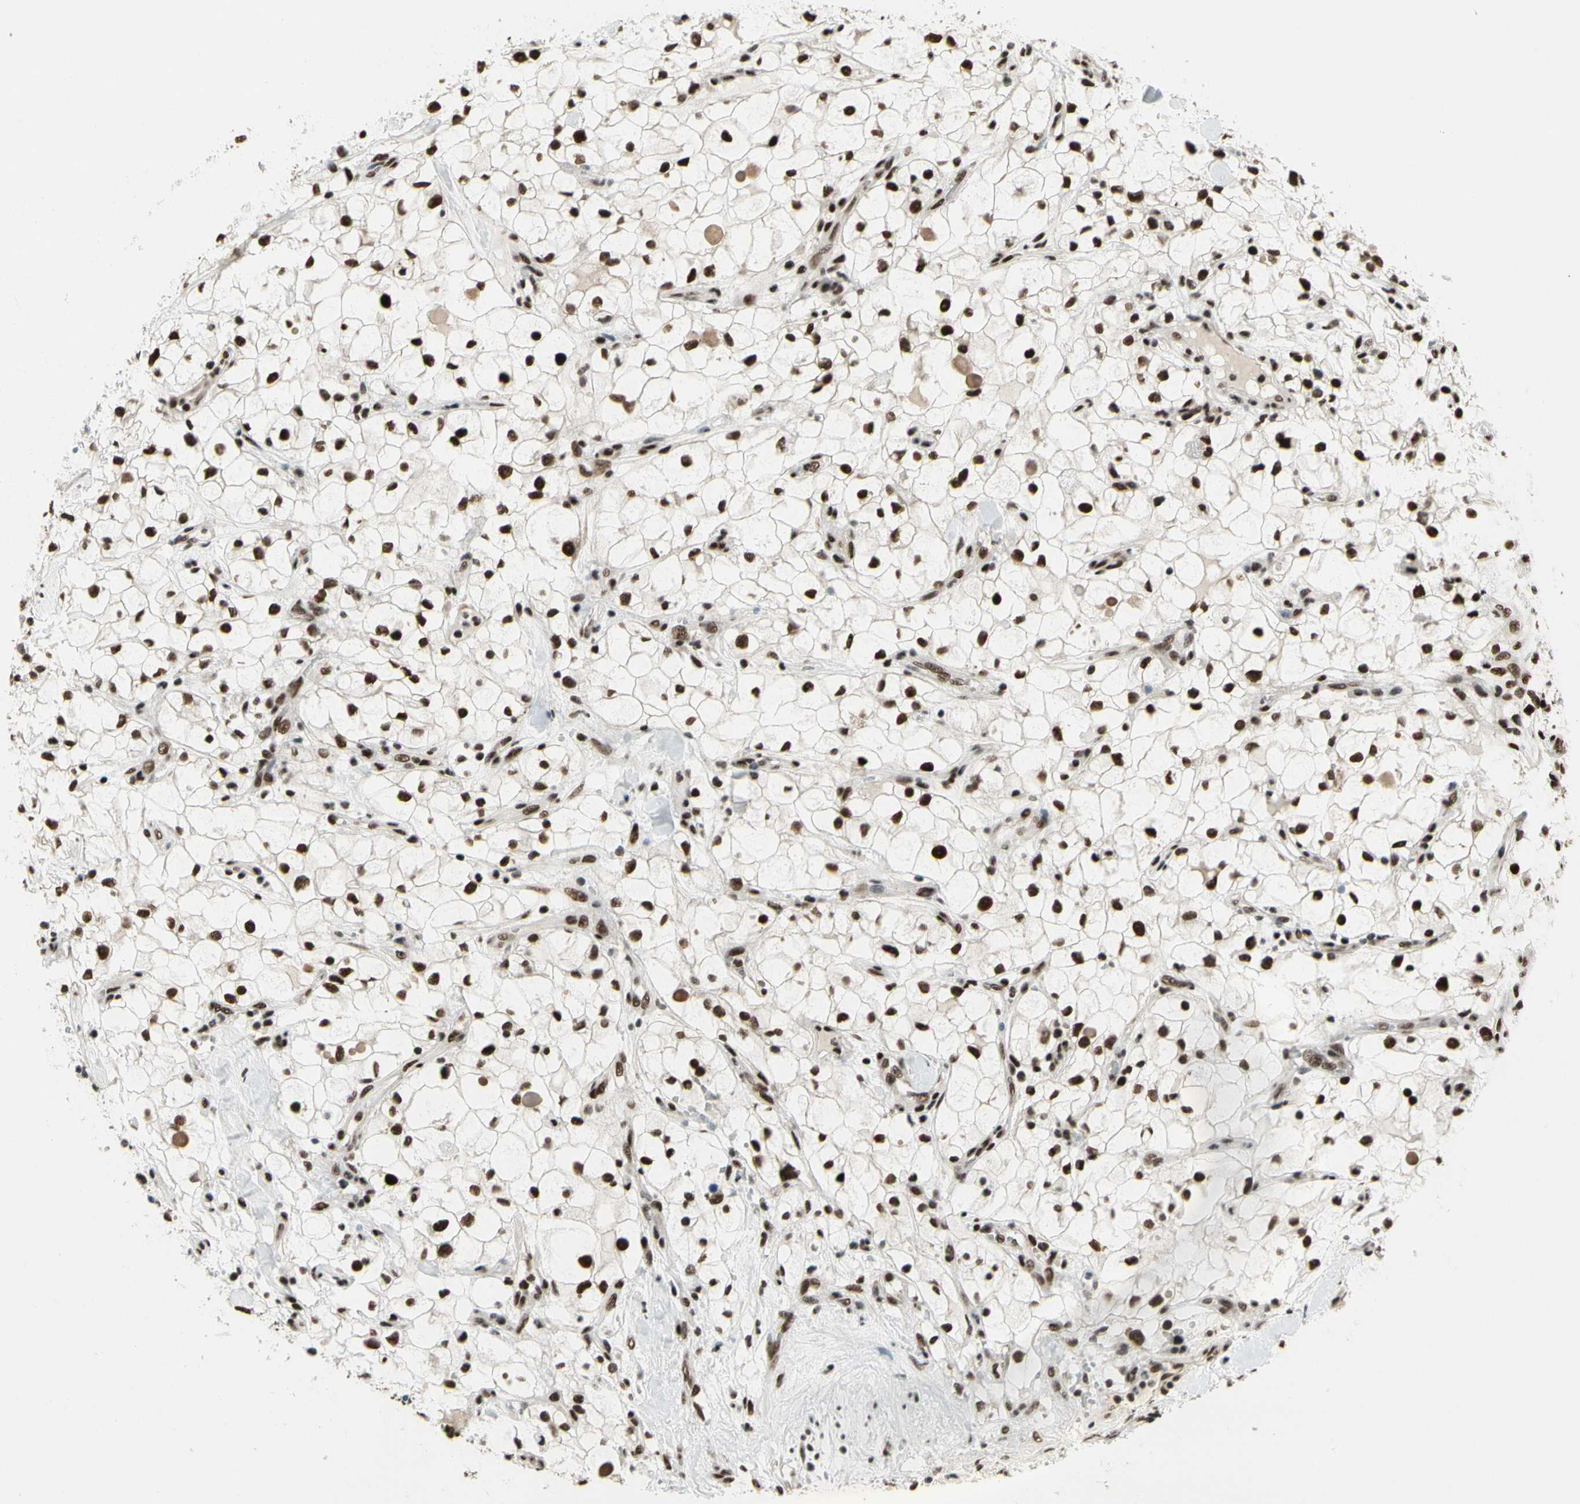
{"staining": {"intensity": "strong", "quantity": ">75%", "location": "nuclear"}, "tissue": "renal cancer", "cell_type": "Tumor cells", "image_type": "cancer", "snomed": [{"axis": "morphology", "description": "Adenocarcinoma, NOS"}, {"axis": "topography", "description": "Kidney"}], "caption": "Human renal cancer stained with a protein marker exhibits strong staining in tumor cells.", "gene": "SRSF11", "patient": {"sex": "female", "age": 60}}